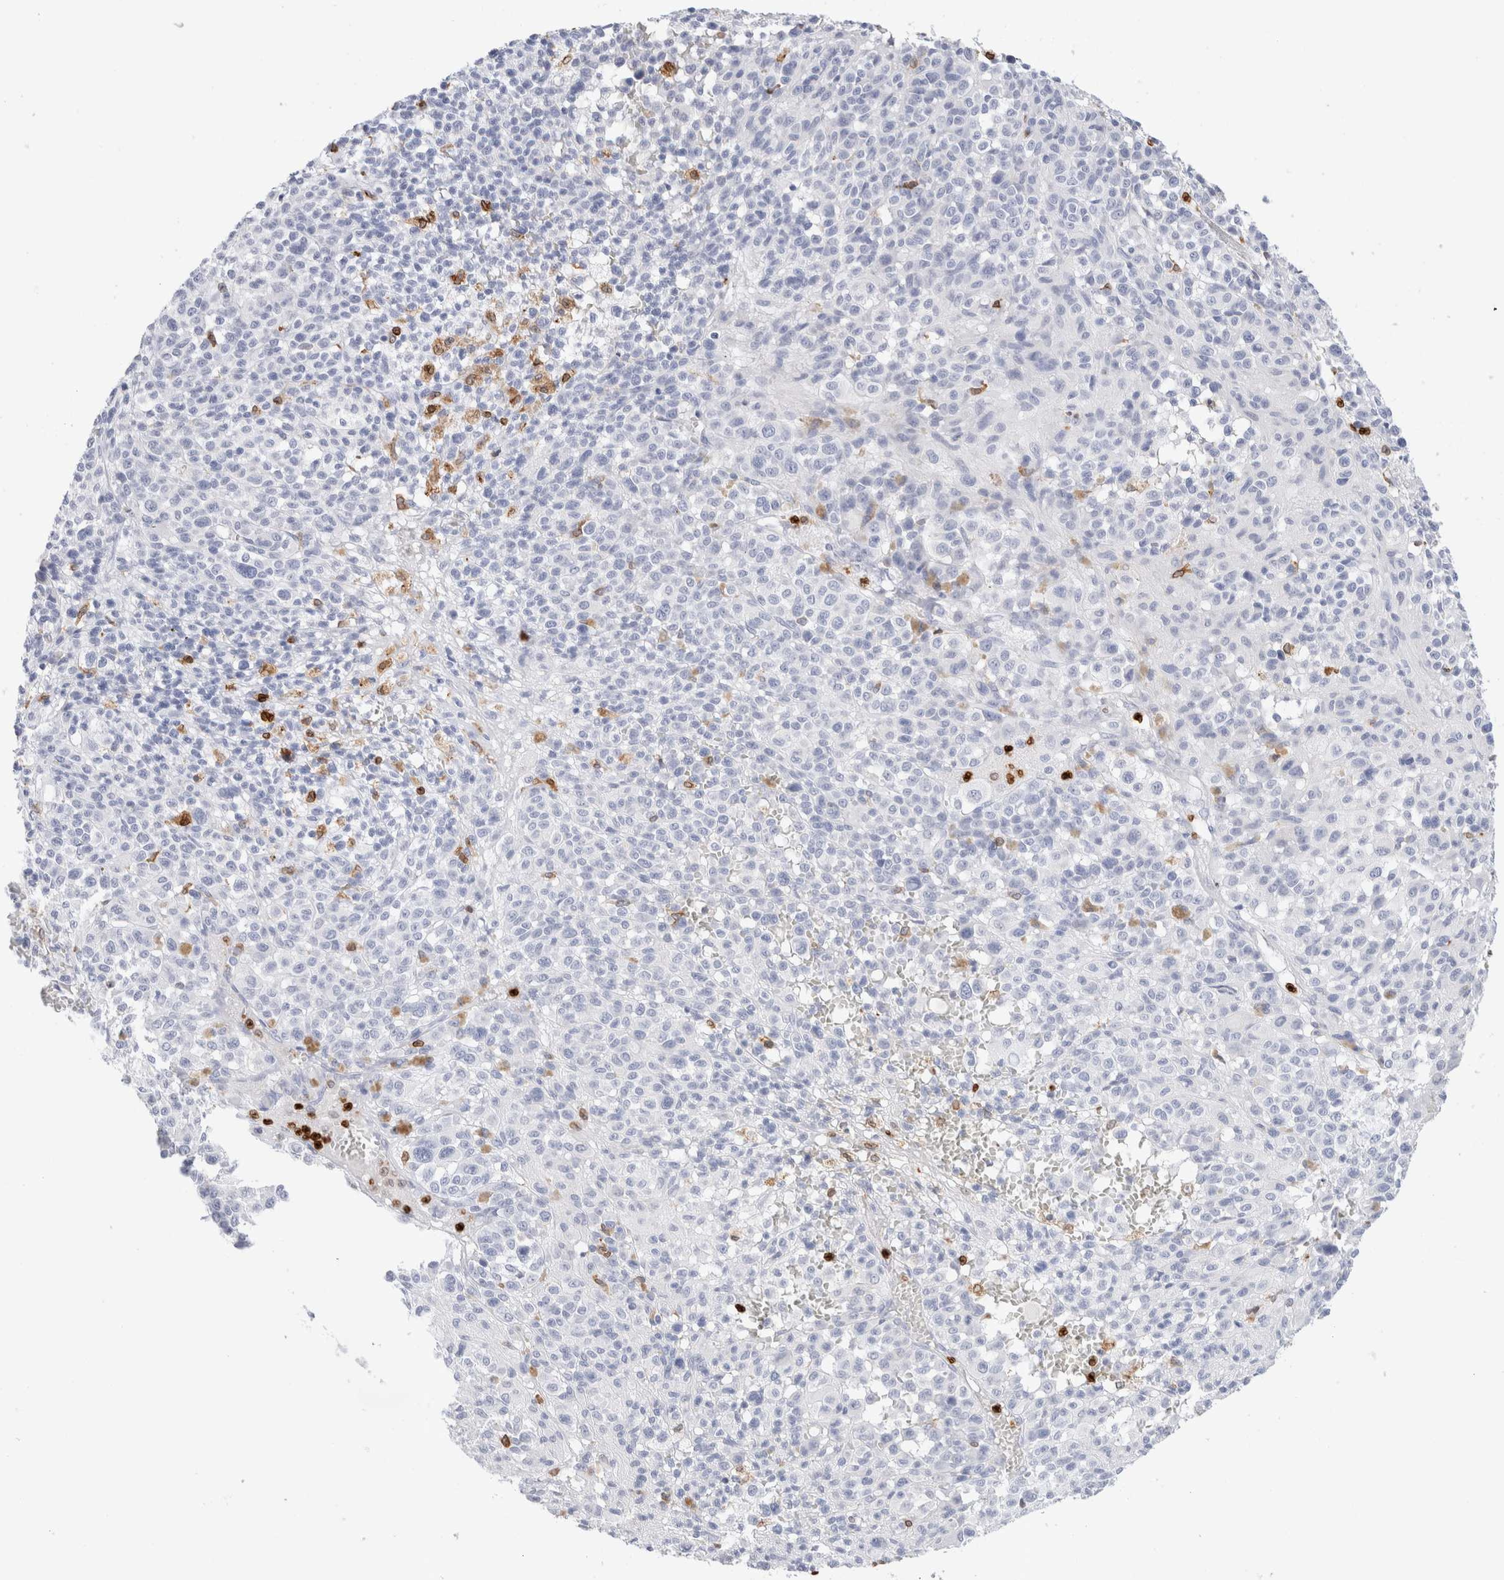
{"staining": {"intensity": "negative", "quantity": "none", "location": "none"}, "tissue": "melanoma", "cell_type": "Tumor cells", "image_type": "cancer", "snomed": [{"axis": "morphology", "description": "Malignant melanoma, Metastatic site"}, {"axis": "topography", "description": "Skin"}], "caption": "DAB (3,3'-diaminobenzidine) immunohistochemical staining of human malignant melanoma (metastatic site) reveals no significant positivity in tumor cells. (Stains: DAB IHC with hematoxylin counter stain, Microscopy: brightfield microscopy at high magnification).", "gene": "ALOX5AP", "patient": {"sex": "female", "age": 74}}